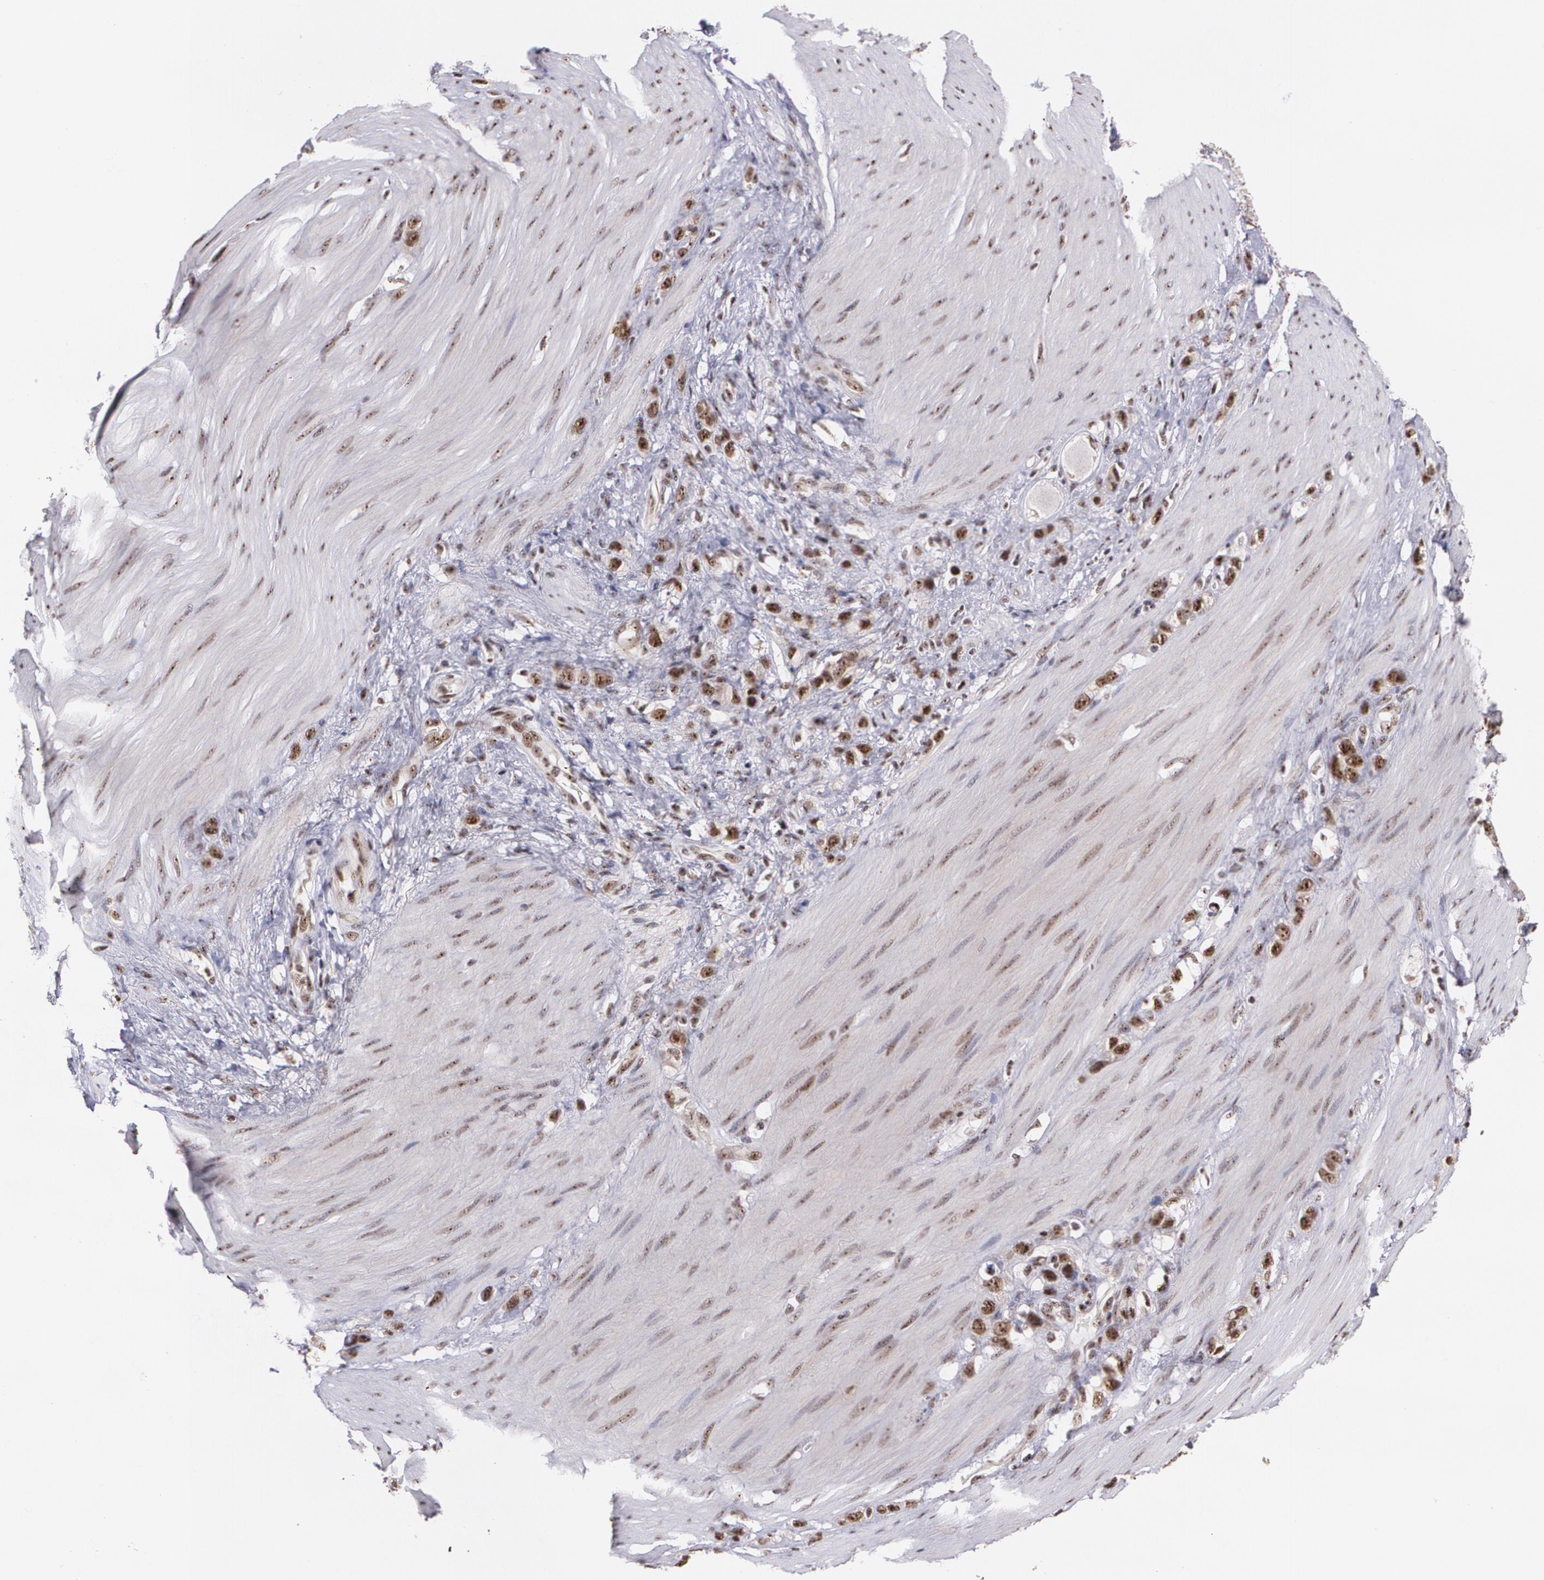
{"staining": {"intensity": "strong", "quantity": ">75%", "location": "cytoplasmic/membranous,nuclear"}, "tissue": "stomach cancer", "cell_type": "Tumor cells", "image_type": "cancer", "snomed": [{"axis": "morphology", "description": "Normal tissue, NOS"}, {"axis": "morphology", "description": "Adenocarcinoma, NOS"}, {"axis": "morphology", "description": "Adenocarcinoma, High grade"}, {"axis": "topography", "description": "Stomach, upper"}, {"axis": "topography", "description": "Stomach"}], "caption": "Human stomach cancer stained with a protein marker displays strong staining in tumor cells.", "gene": "C6orf15", "patient": {"sex": "female", "age": 65}}